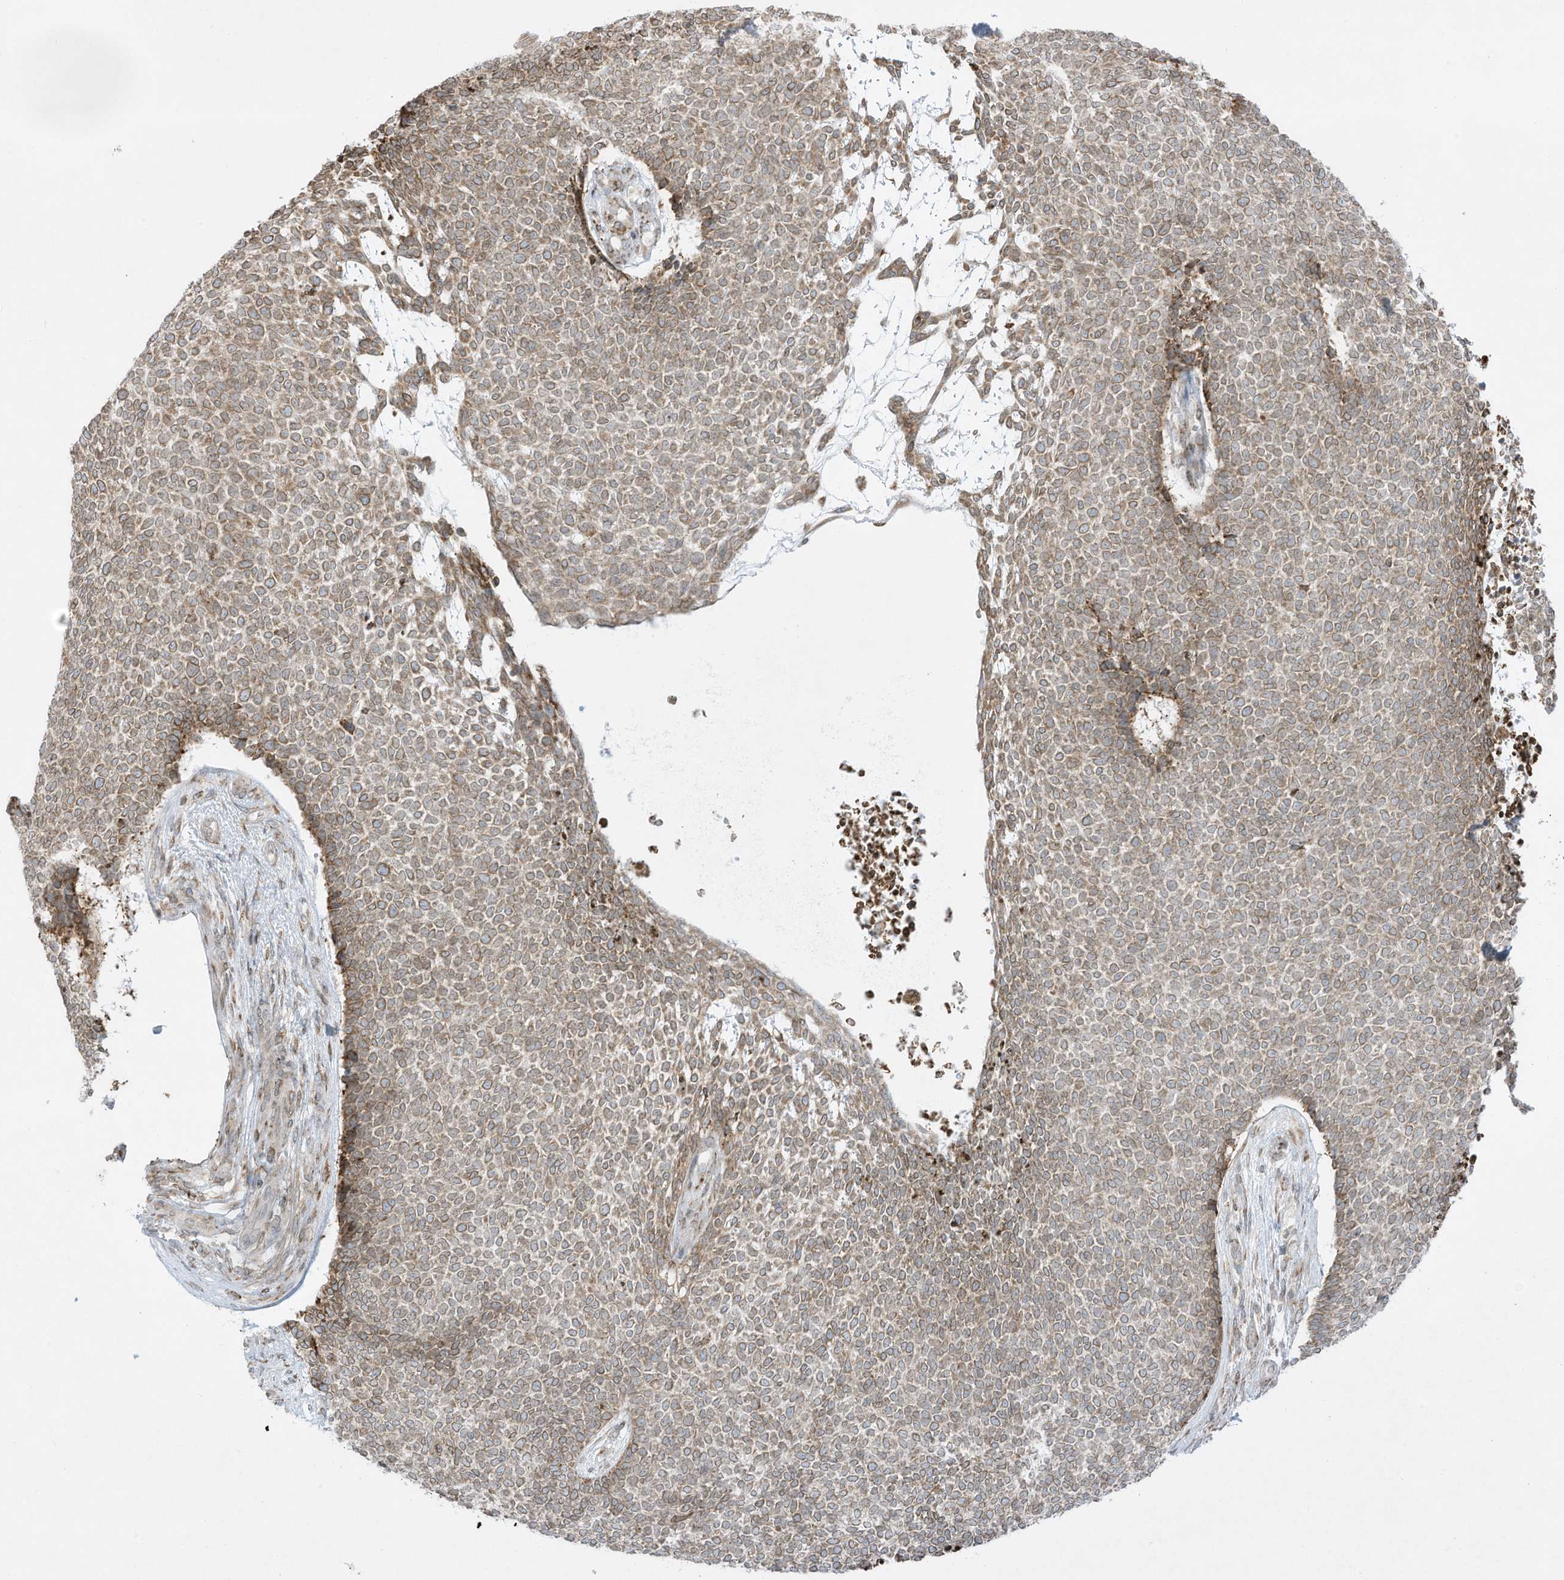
{"staining": {"intensity": "moderate", "quantity": ">75%", "location": "cytoplasmic/membranous"}, "tissue": "skin cancer", "cell_type": "Tumor cells", "image_type": "cancer", "snomed": [{"axis": "morphology", "description": "Basal cell carcinoma"}, {"axis": "topography", "description": "Skin"}], "caption": "Skin basal cell carcinoma stained with a brown dye displays moderate cytoplasmic/membranous positive positivity in about >75% of tumor cells.", "gene": "PTK6", "patient": {"sex": "female", "age": 84}}